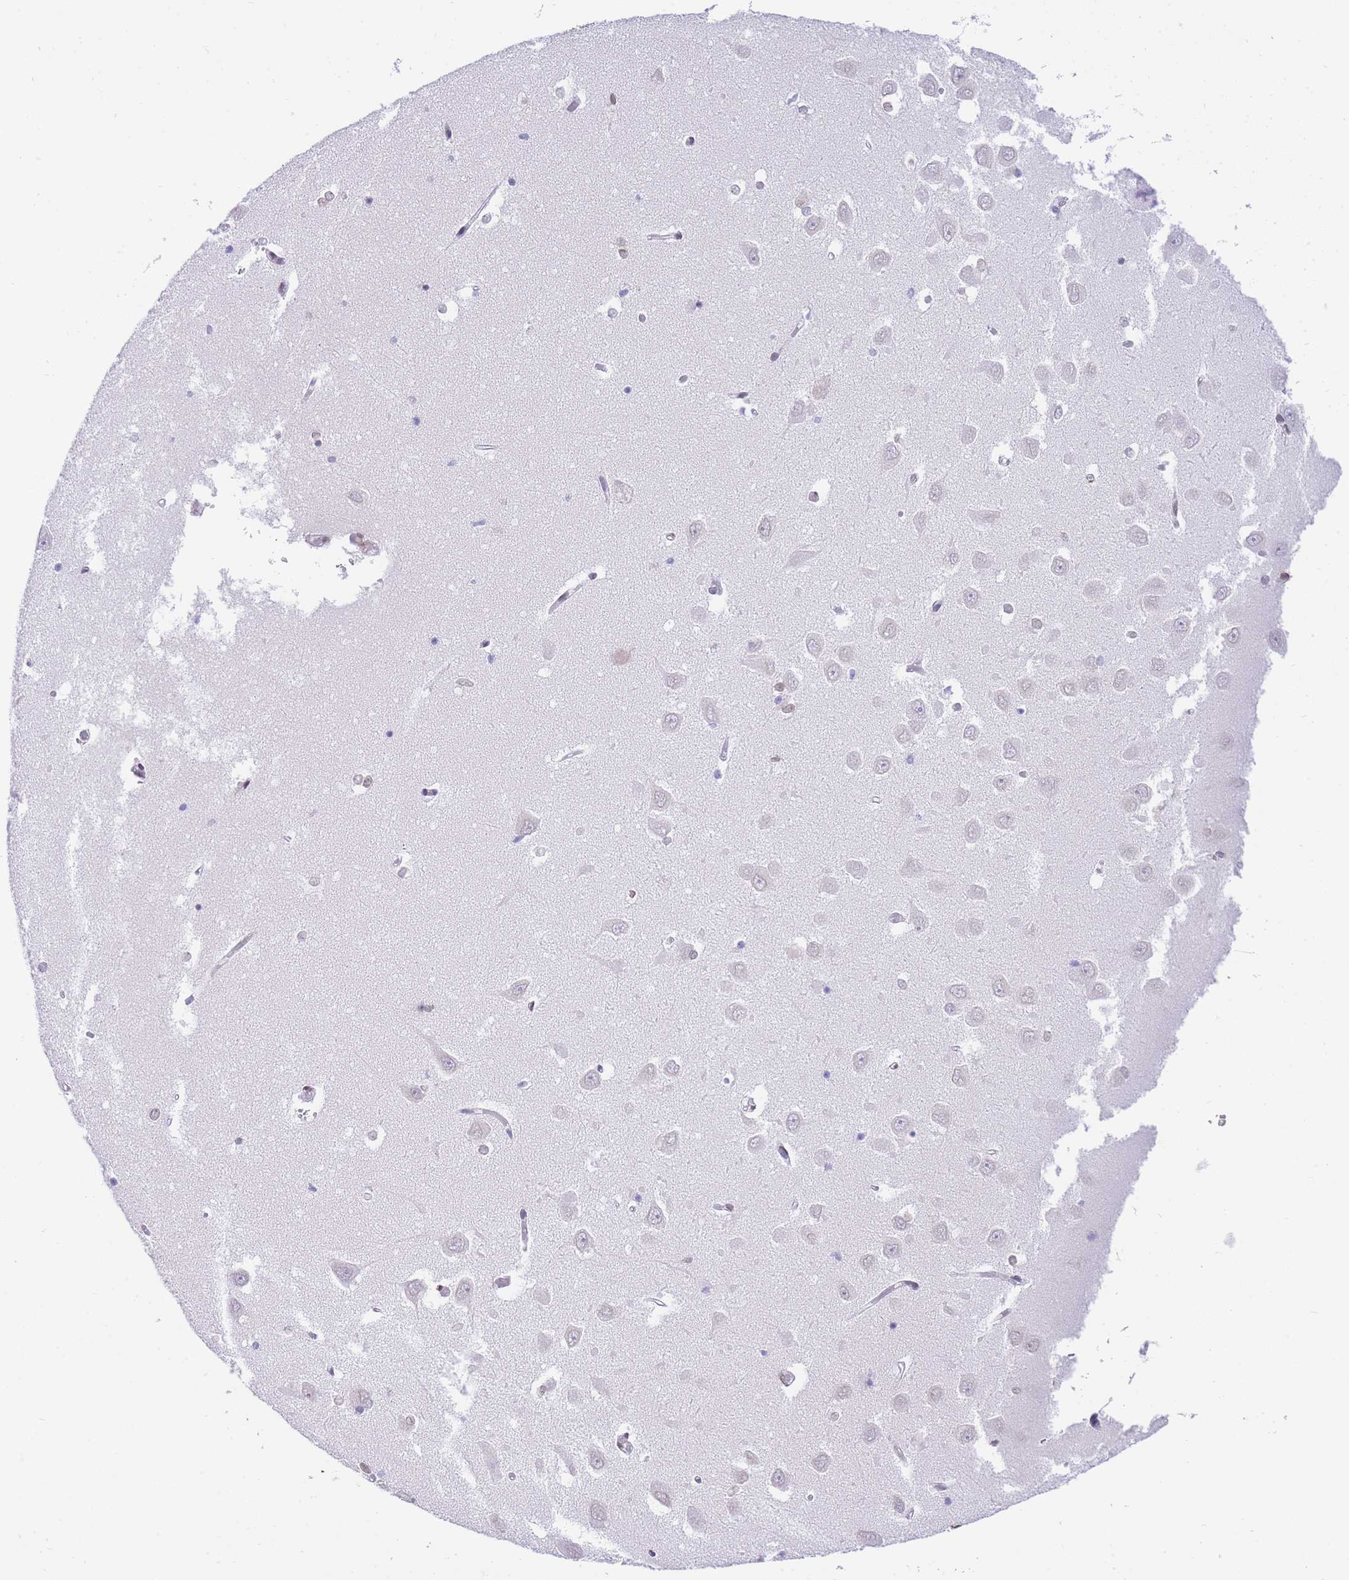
{"staining": {"intensity": "weak", "quantity": "<25%", "location": "nuclear"}, "tissue": "hippocampus", "cell_type": "Glial cells", "image_type": "normal", "snomed": [{"axis": "morphology", "description": "Normal tissue, NOS"}, {"axis": "topography", "description": "Hippocampus"}], "caption": "IHC micrograph of benign hippocampus: hippocampus stained with DAB shows no significant protein positivity in glial cells. Brightfield microscopy of IHC stained with DAB (brown) and hematoxylin (blue), captured at high magnification.", "gene": "OR10AD1", "patient": {"sex": "male", "age": 70}}